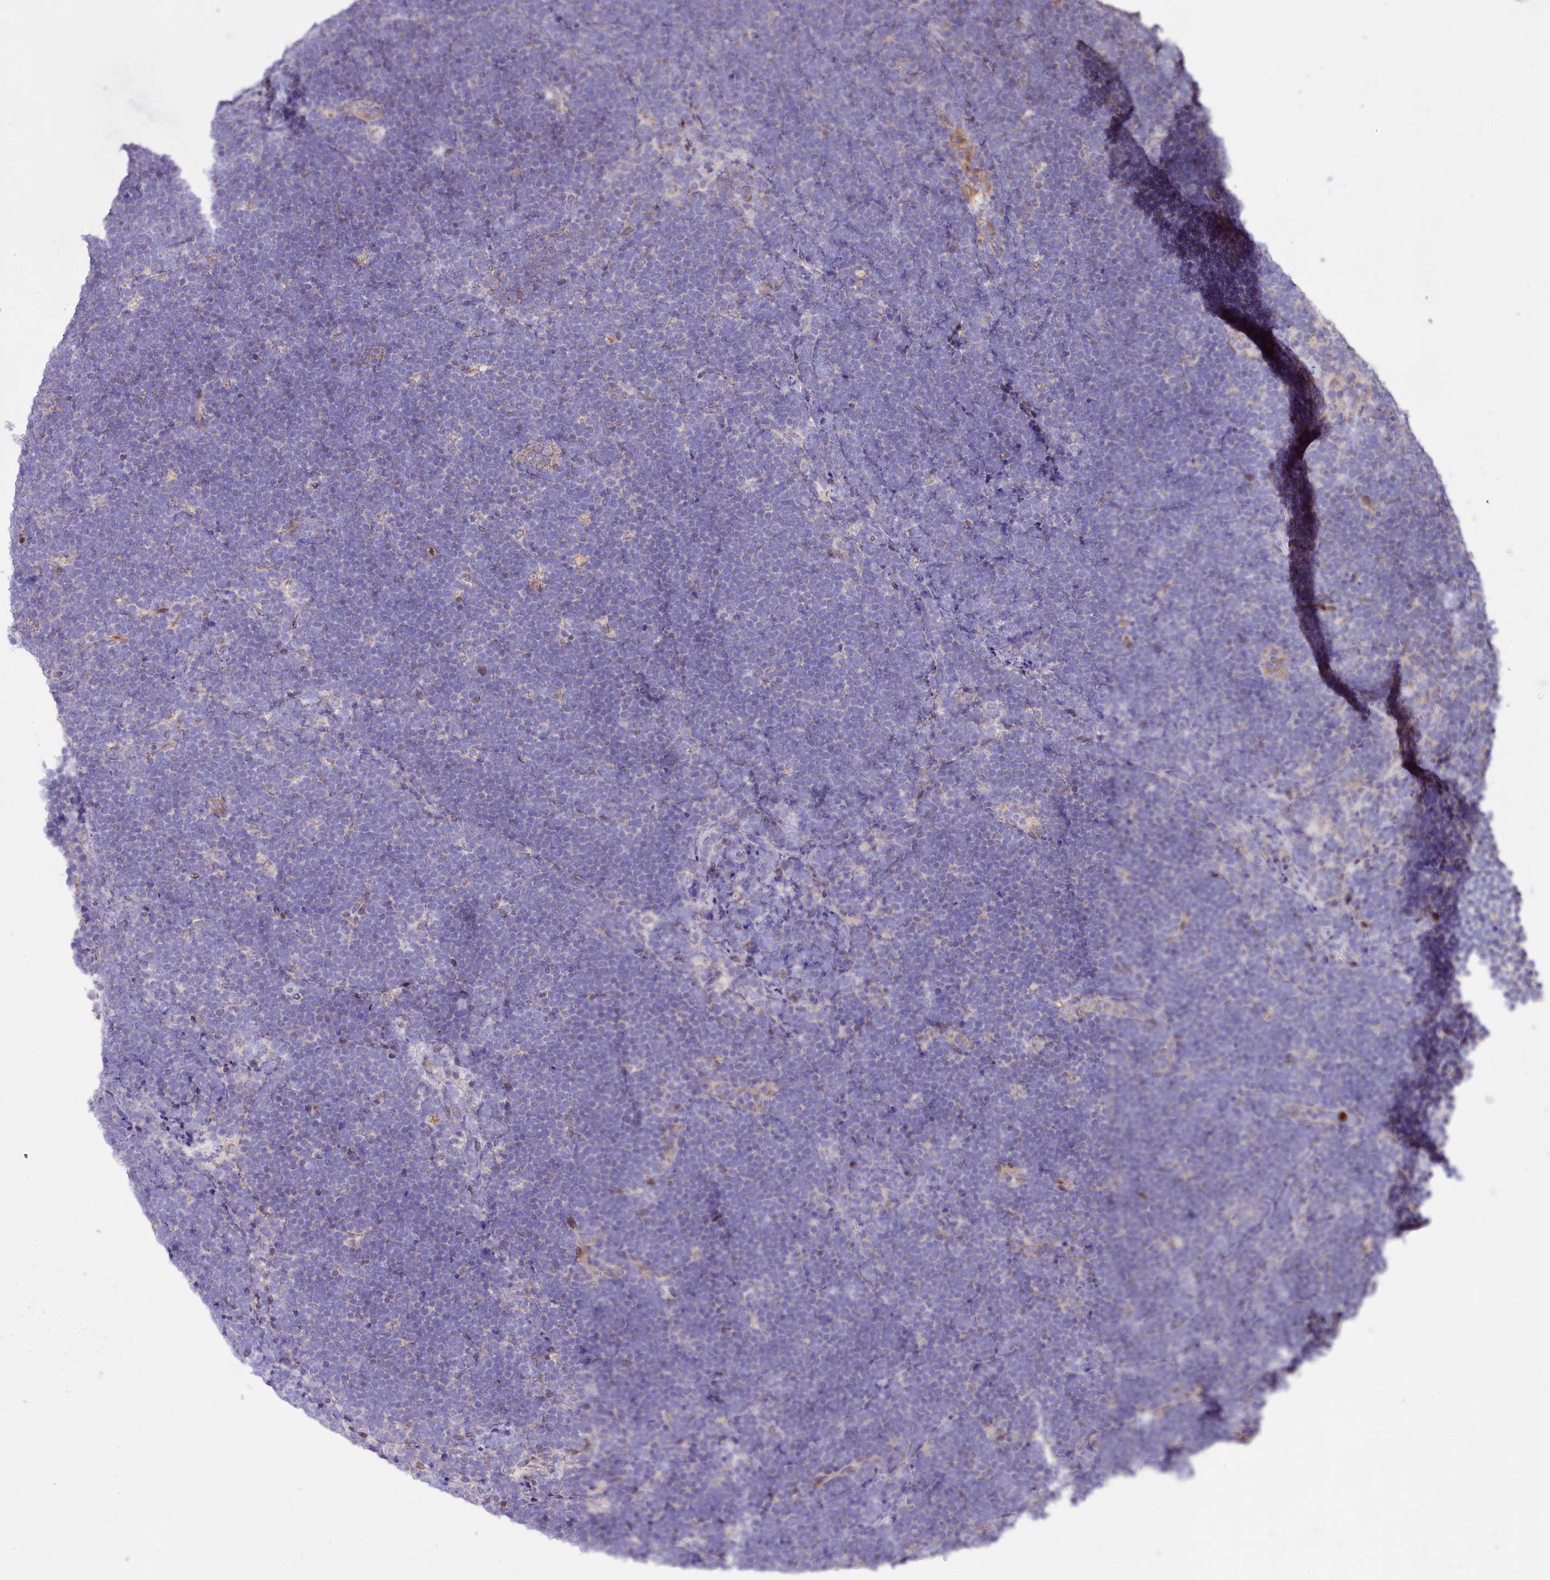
{"staining": {"intensity": "negative", "quantity": "none", "location": "none"}, "tissue": "lymphoma", "cell_type": "Tumor cells", "image_type": "cancer", "snomed": [{"axis": "morphology", "description": "Malignant lymphoma, non-Hodgkin's type, High grade"}, {"axis": "topography", "description": "Lymph node"}], "caption": "A high-resolution image shows immunohistochemistry (IHC) staining of malignant lymphoma, non-Hodgkin's type (high-grade), which exhibits no significant staining in tumor cells. Brightfield microscopy of IHC stained with DAB (brown) and hematoxylin (blue), captured at high magnification.", "gene": "ZNF226", "patient": {"sex": "male", "age": 13}}